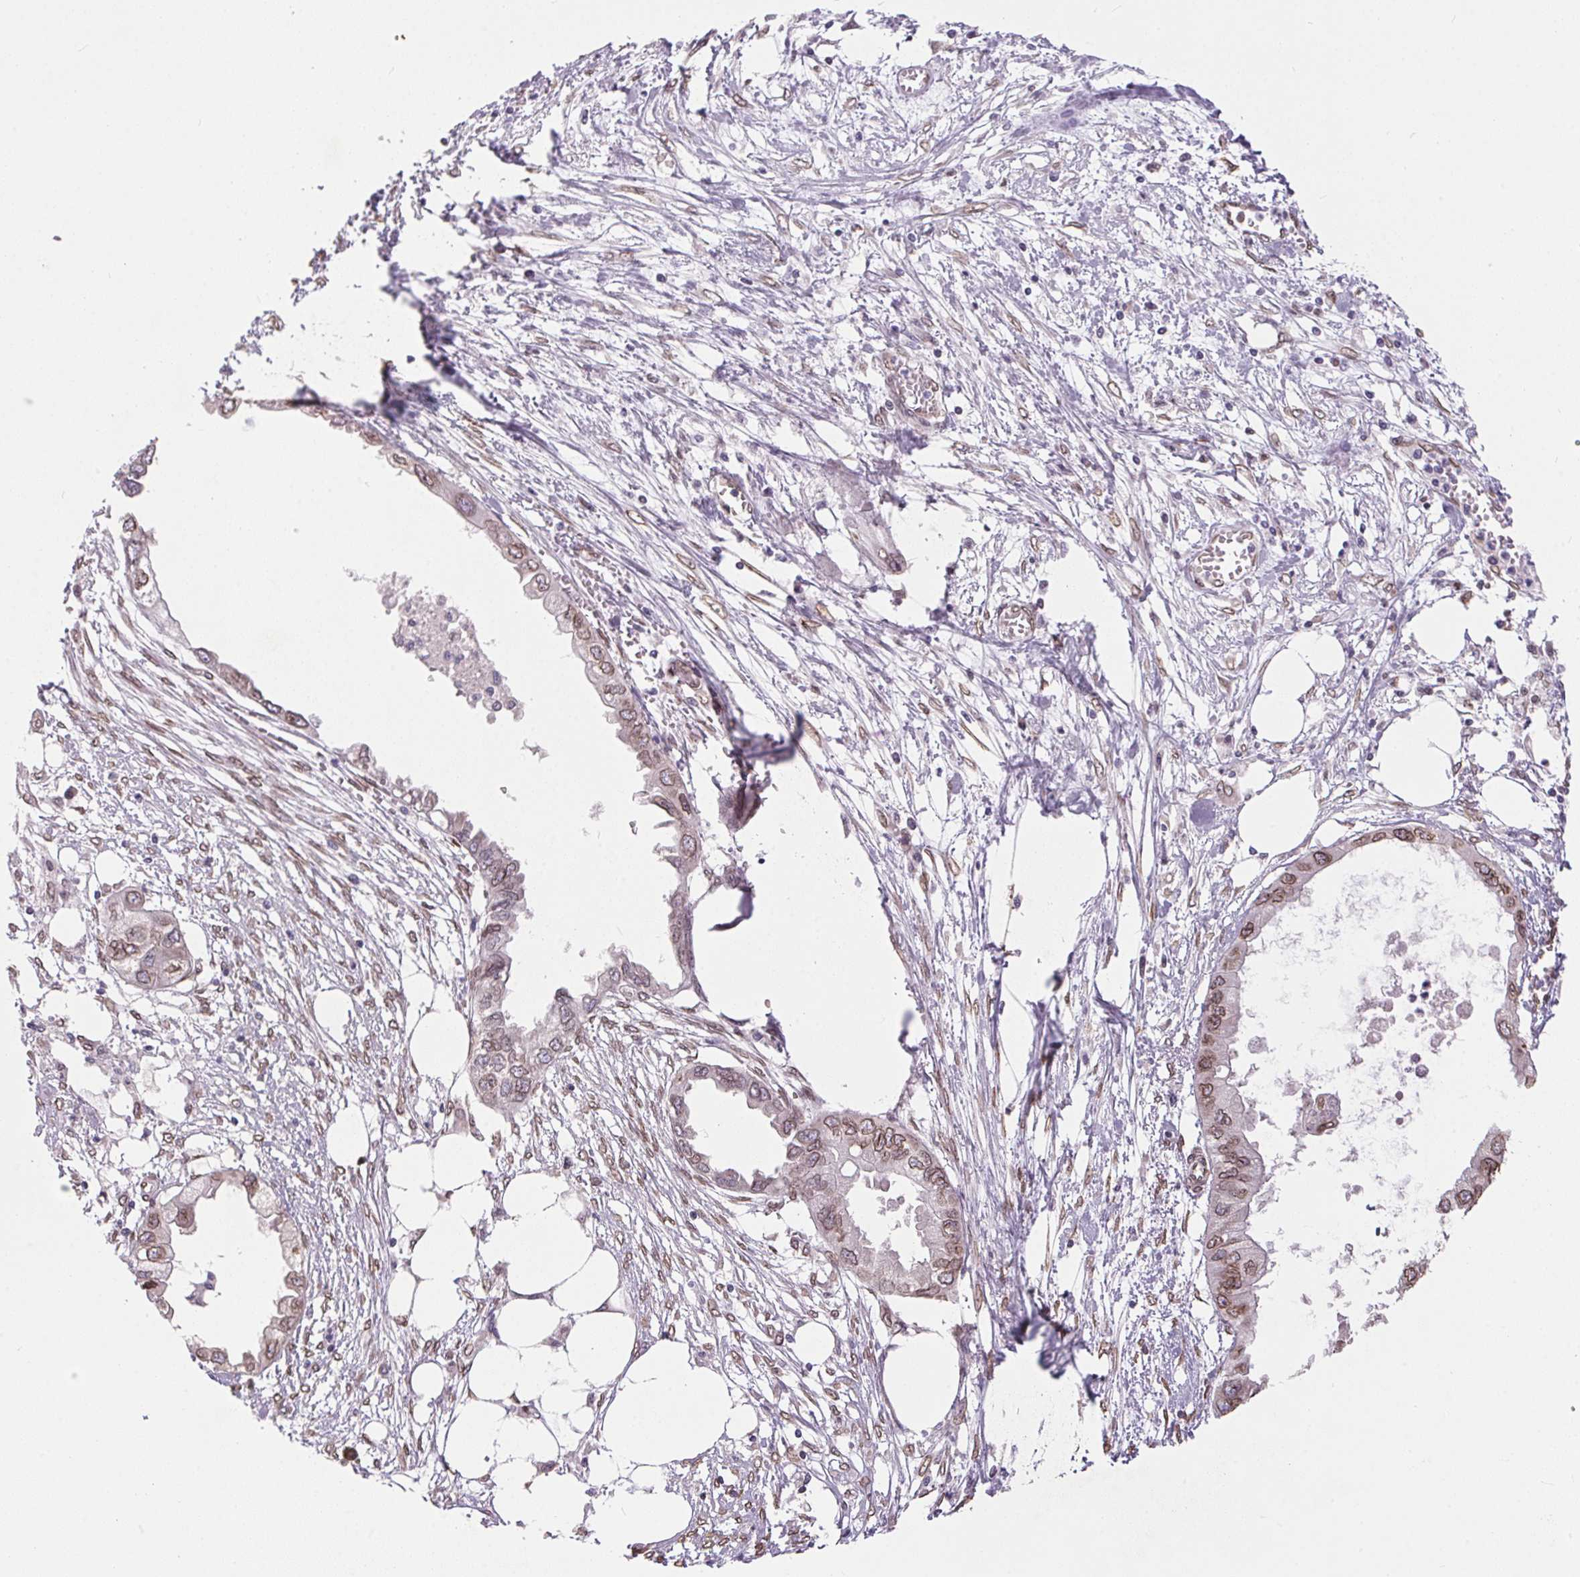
{"staining": {"intensity": "moderate", "quantity": ">75%", "location": "cytoplasmic/membranous,nuclear"}, "tissue": "endometrial cancer", "cell_type": "Tumor cells", "image_type": "cancer", "snomed": [{"axis": "morphology", "description": "Adenocarcinoma, NOS"}, {"axis": "morphology", "description": "Adenocarcinoma, metastatic, NOS"}, {"axis": "topography", "description": "Adipose tissue"}, {"axis": "topography", "description": "Endometrium"}], "caption": "Moderate cytoplasmic/membranous and nuclear expression is appreciated in about >75% of tumor cells in endometrial cancer.", "gene": "TMEM175", "patient": {"sex": "female", "age": 67}}